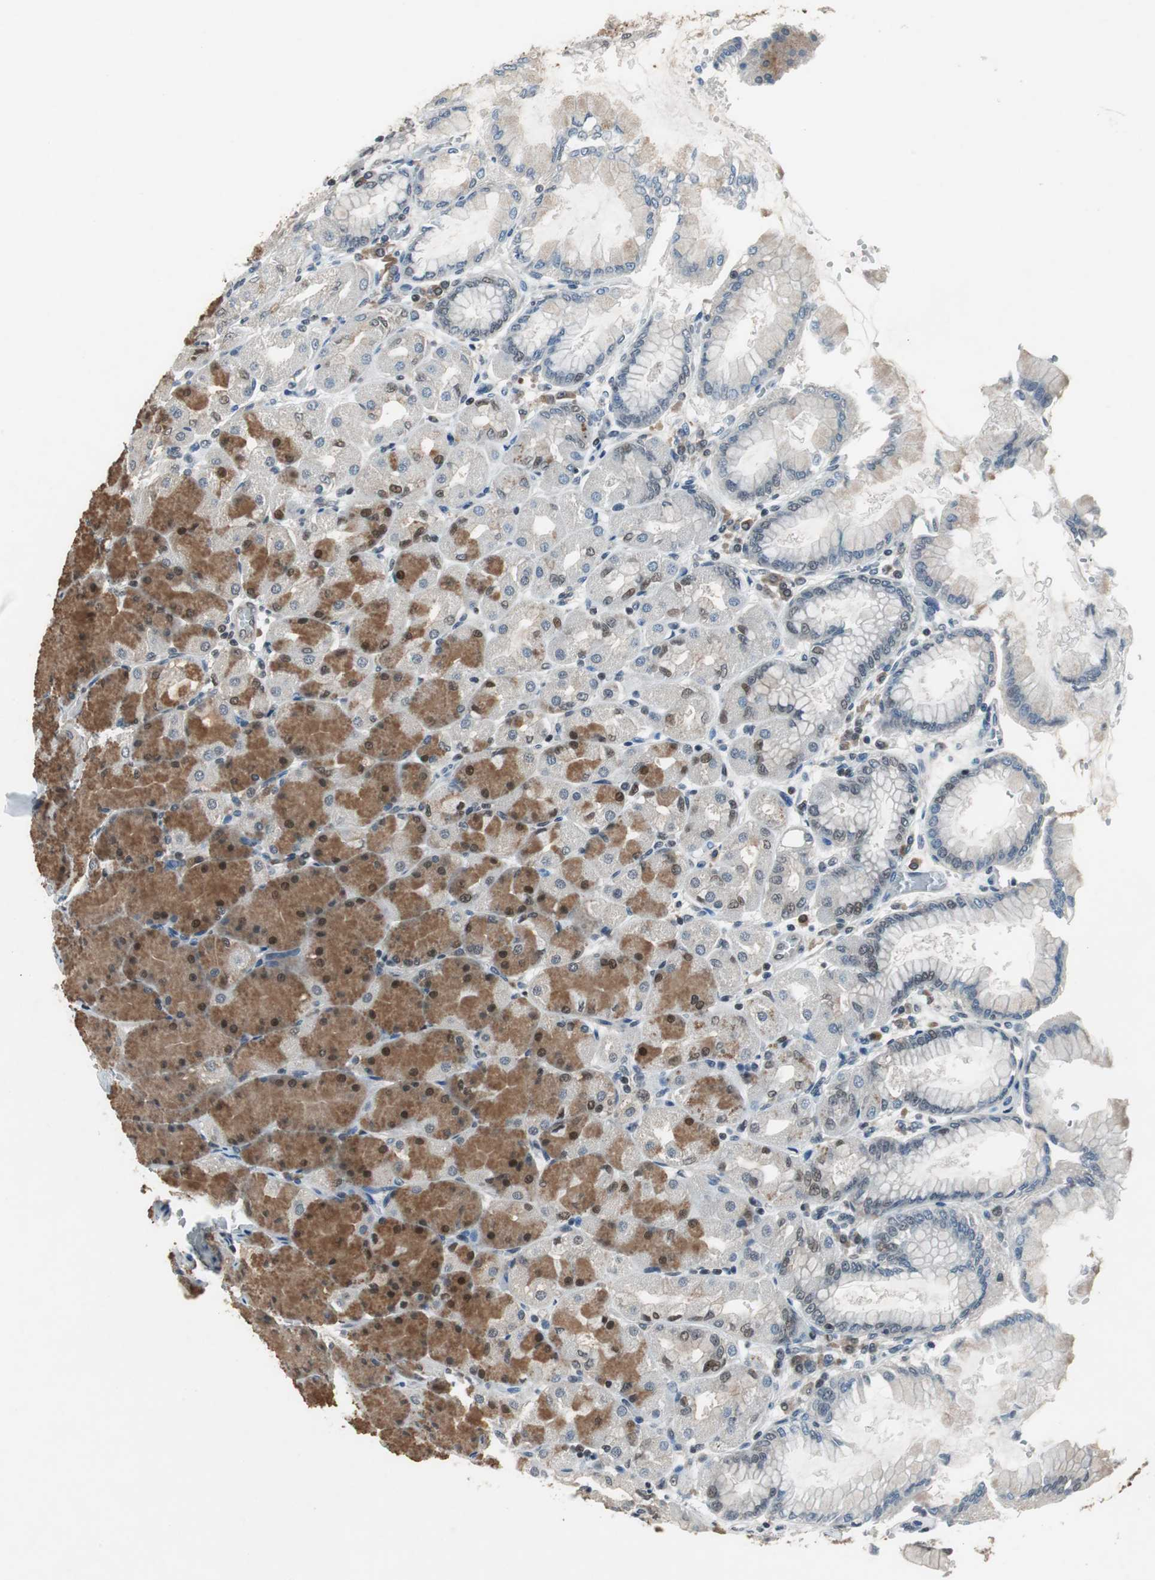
{"staining": {"intensity": "strong", "quantity": "25%-75%", "location": "cytoplasmic/membranous,nuclear"}, "tissue": "stomach", "cell_type": "Glandular cells", "image_type": "normal", "snomed": [{"axis": "morphology", "description": "Normal tissue, NOS"}, {"axis": "topography", "description": "Stomach, upper"}], "caption": "Protein expression analysis of benign stomach demonstrates strong cytoplasmic/membranous,nuclear expression in about 25%-75% of glandular cells.", "gene": "MAFB", "patient": {"sex": "female", "age": 56}}